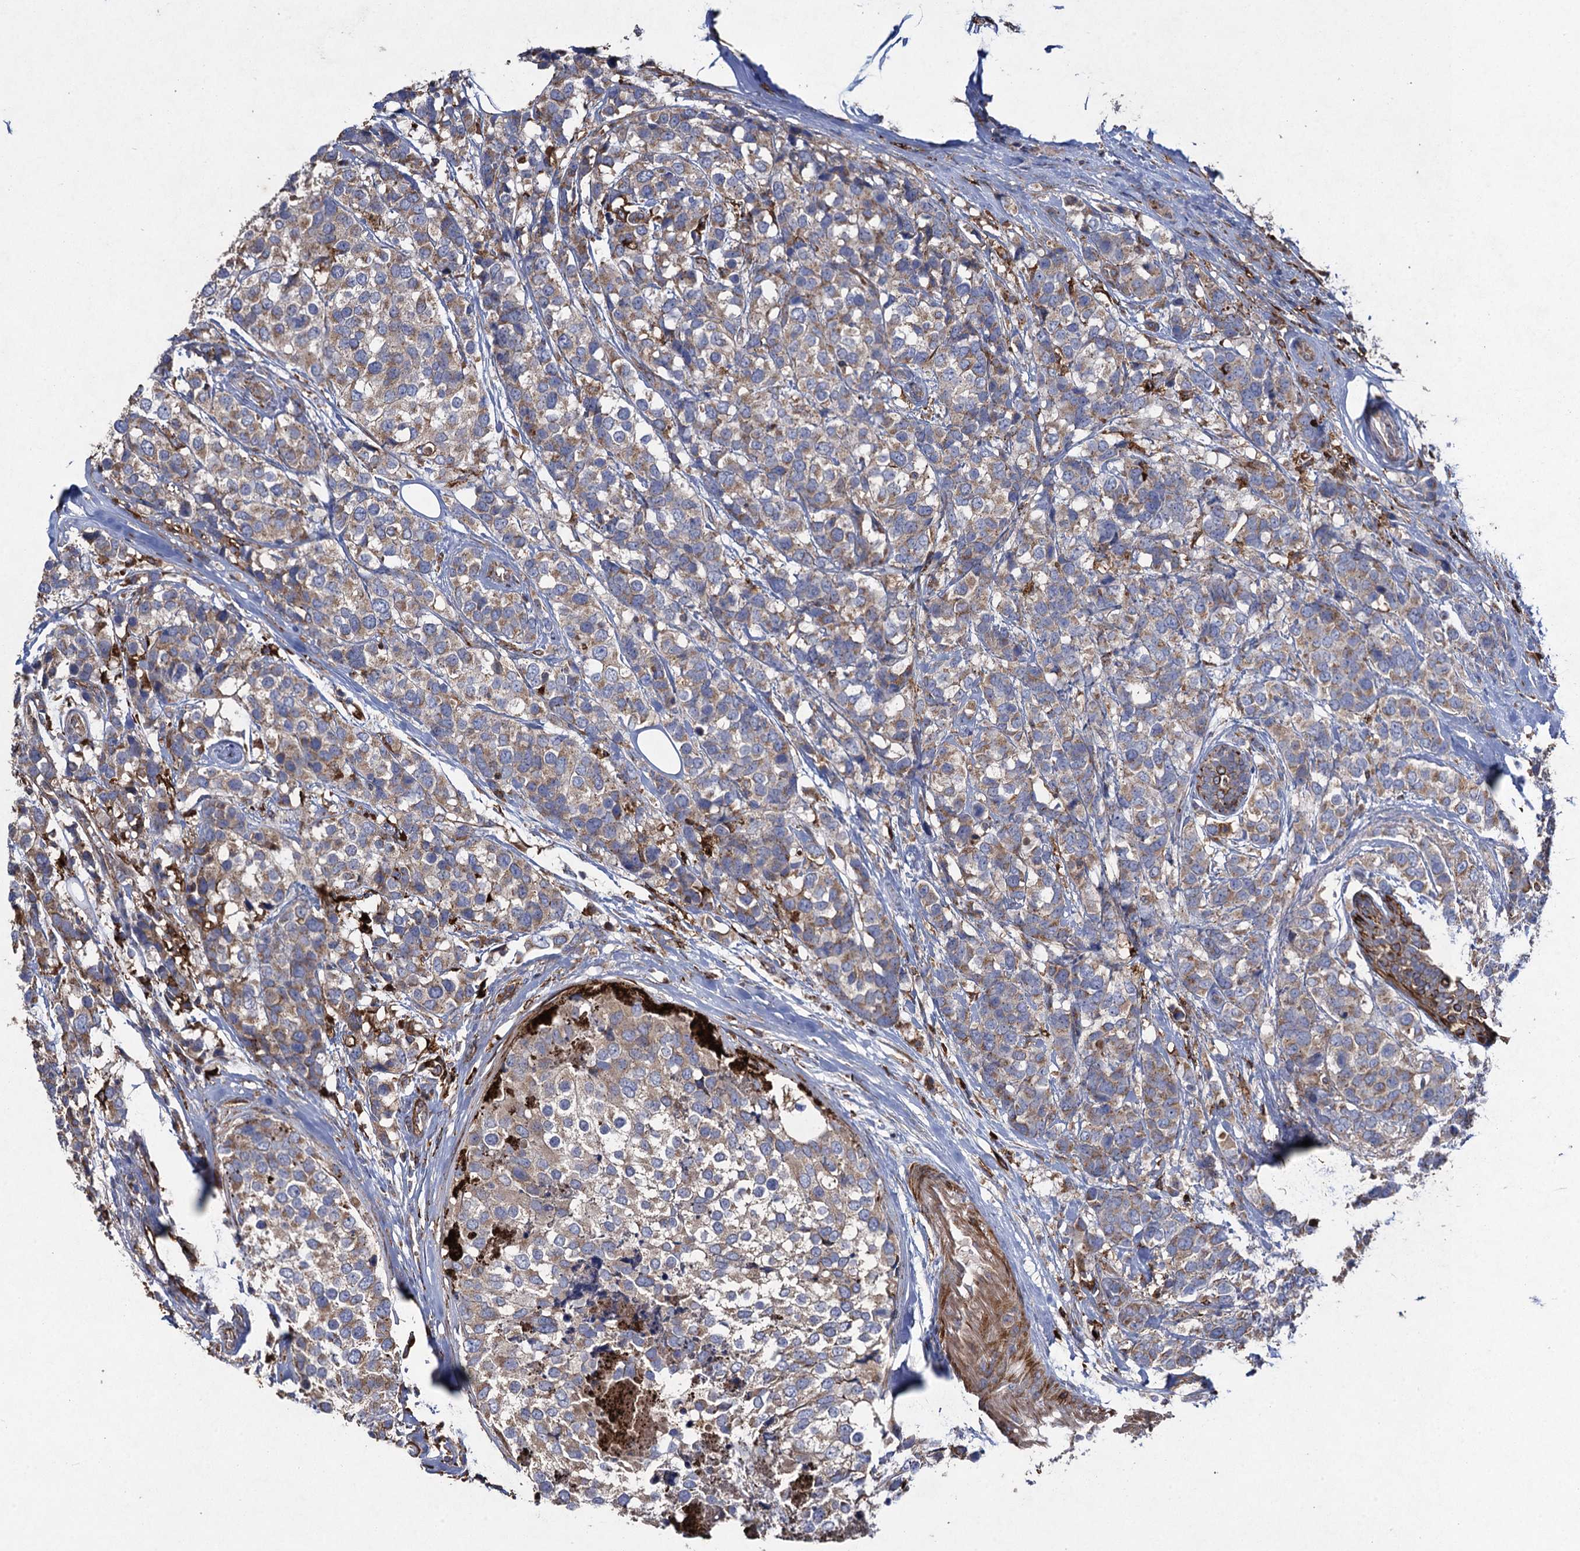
{"staining": {"intensity": "weak", "quantity": ">75%", "location": "cytoplasmic/membranous"}, "tissue": "breast cancer", "cell_type": "Tumor cells", "image_type": "cancer", "snomed": [{"axis": "morphology", "description": "Lobular carcinoma"}, {"axis": "topography", "description": "Breast"}], "caption": "Protein expression analysis of human breast cancer reveals weak cytoplasmic/membranous positivity in about >75% of tumor cells.", "gene": "TXNDC11", "patient": {"sex": "female", "age": 59}}